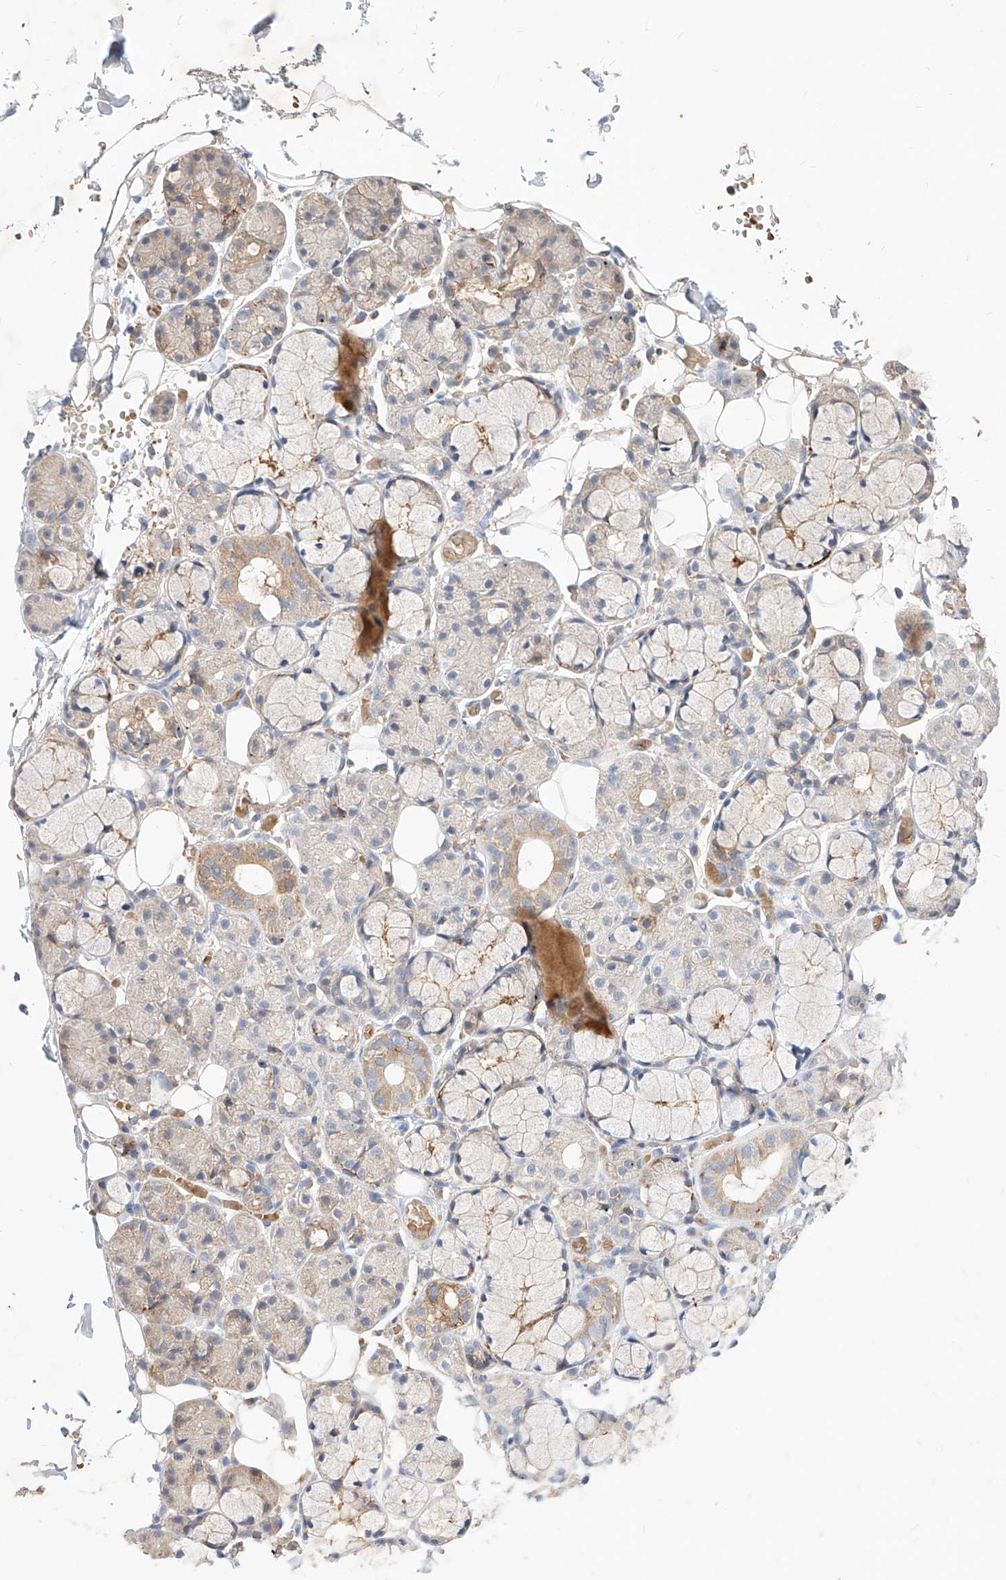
{"staining": {"intensity": "moderate", "quantity": "<25%", "location": "cytoplasmic/membranous"}, "tissue": "salivary gland", "cell_type": "Glandular cells", "image_type": "normal", "snomed": [{"axis": "morphology", "description": "Normal tissue, NOS"}, {"axis": "topography", "description": "Salivary gland"}], "caption": "IHC histopathology image of unremarkable salivary gland: human salivary gland stained using immunohistochemistry (IHC) exhibits low levels of moderate protein expression localized specifically in the cytoplasmic/membranous of glandular cells, appearing as a cytoplasmic/membranous brown color.", "gene": "TSNAX", "patient": {"sex": "male", "age": 63}}